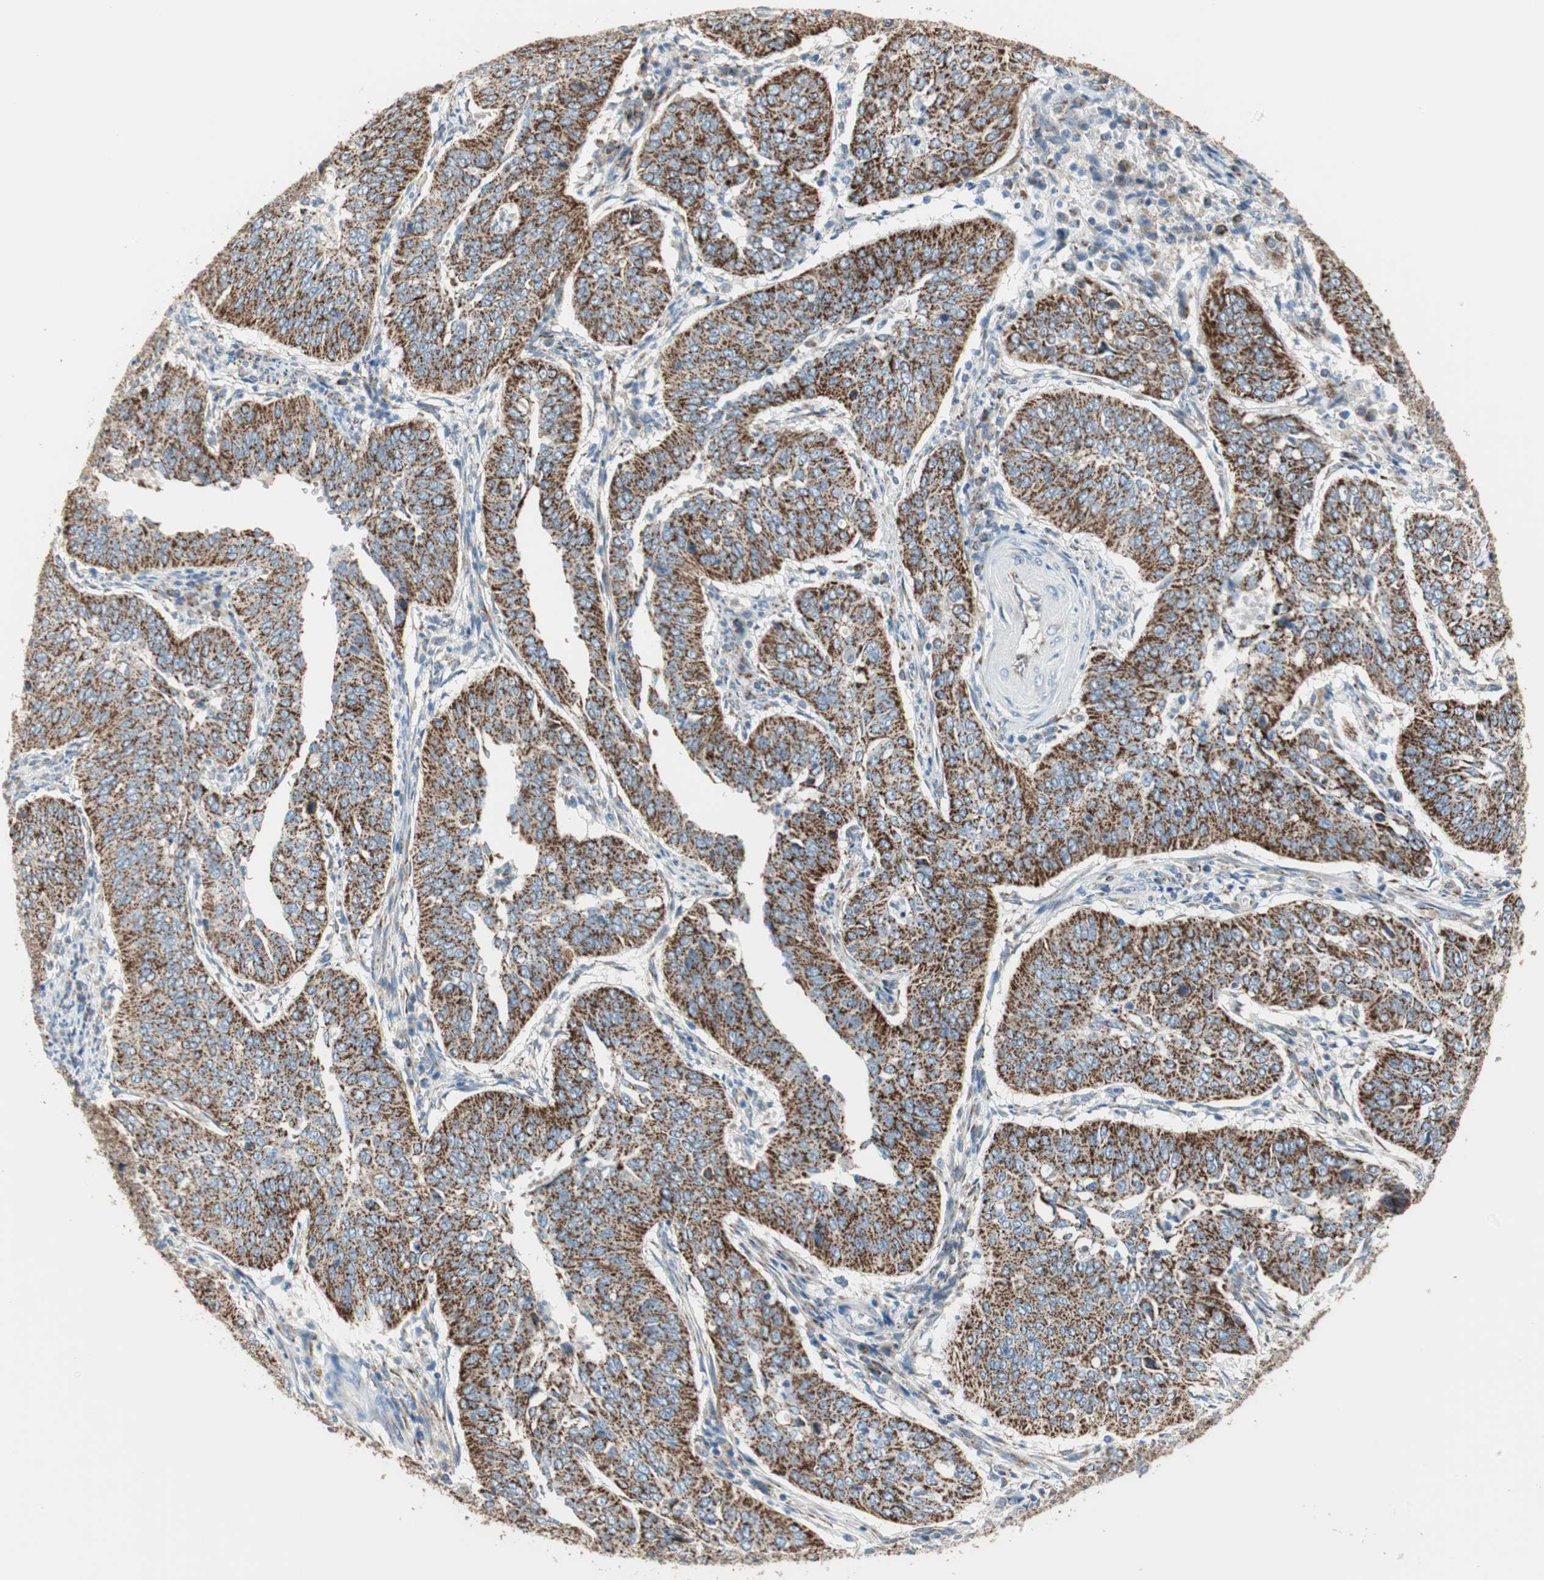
{"staining": {"intensity": "strong", "quantity": ">75%", "location": "cytoplasmic/membranous"}, "tissue": "cervical cancer", "cell_type": "Tumor cells", "image_type": "cancer", "snomed": [{"axis": "morphology", "description": "Normal tissue, NOS"}, {"axis": "morphology", "description": "Squamous cell carcinoma, NOS"}, {"axis": "topography", "description": "Cervix"}], "caption": "Immunohistochemistry (IHC) histopathology image of neoplastic tissue: human cervical cancer stained using immunohistochemistry demonstrates high levels of strong protein expression localized specifically in the cytoplasmic/membranous of tumor cells, appearing as a cytoplasmic/membranous brown color.", "gene": "TST", "patient": {"sex": "female", "age": 39}}